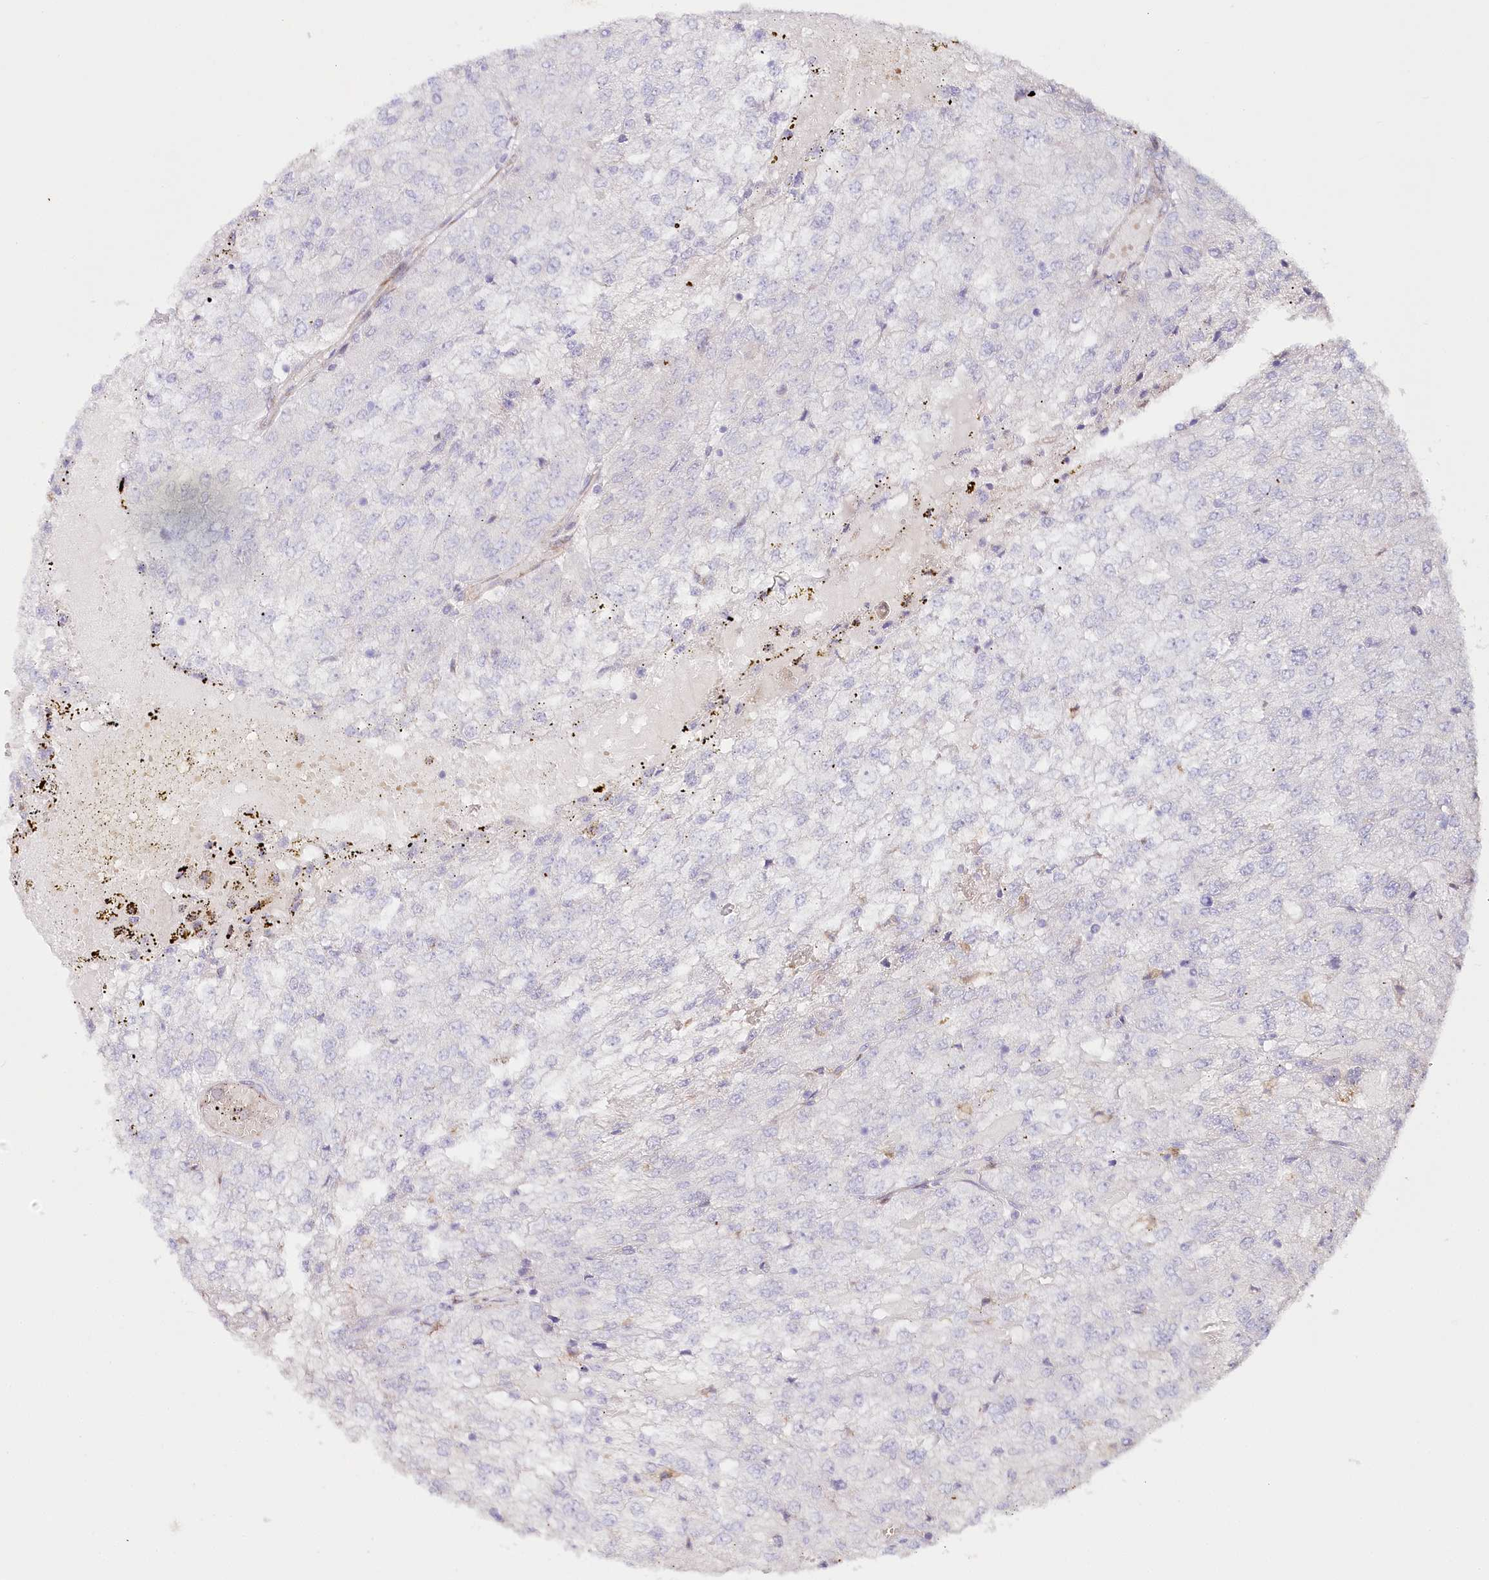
{"staining": {"intensity": "negative", "quantity": "none", "location": "none"}, "tissue": "renal cancer", "cell_type": "Tumor cells", "image_type": "cancer", "snomed": [{"axis": "morphology", "description": "Adenocarcinoma, NOS"}, {"axis": "topography", "description": "Kidney"}], "caption": "This is an immunohistochemistry image of human renal cancer. There is no positivity in tumor cells.", "gene": "ABRAXAS2", "patient": {"sex": "female", "age": 54}}